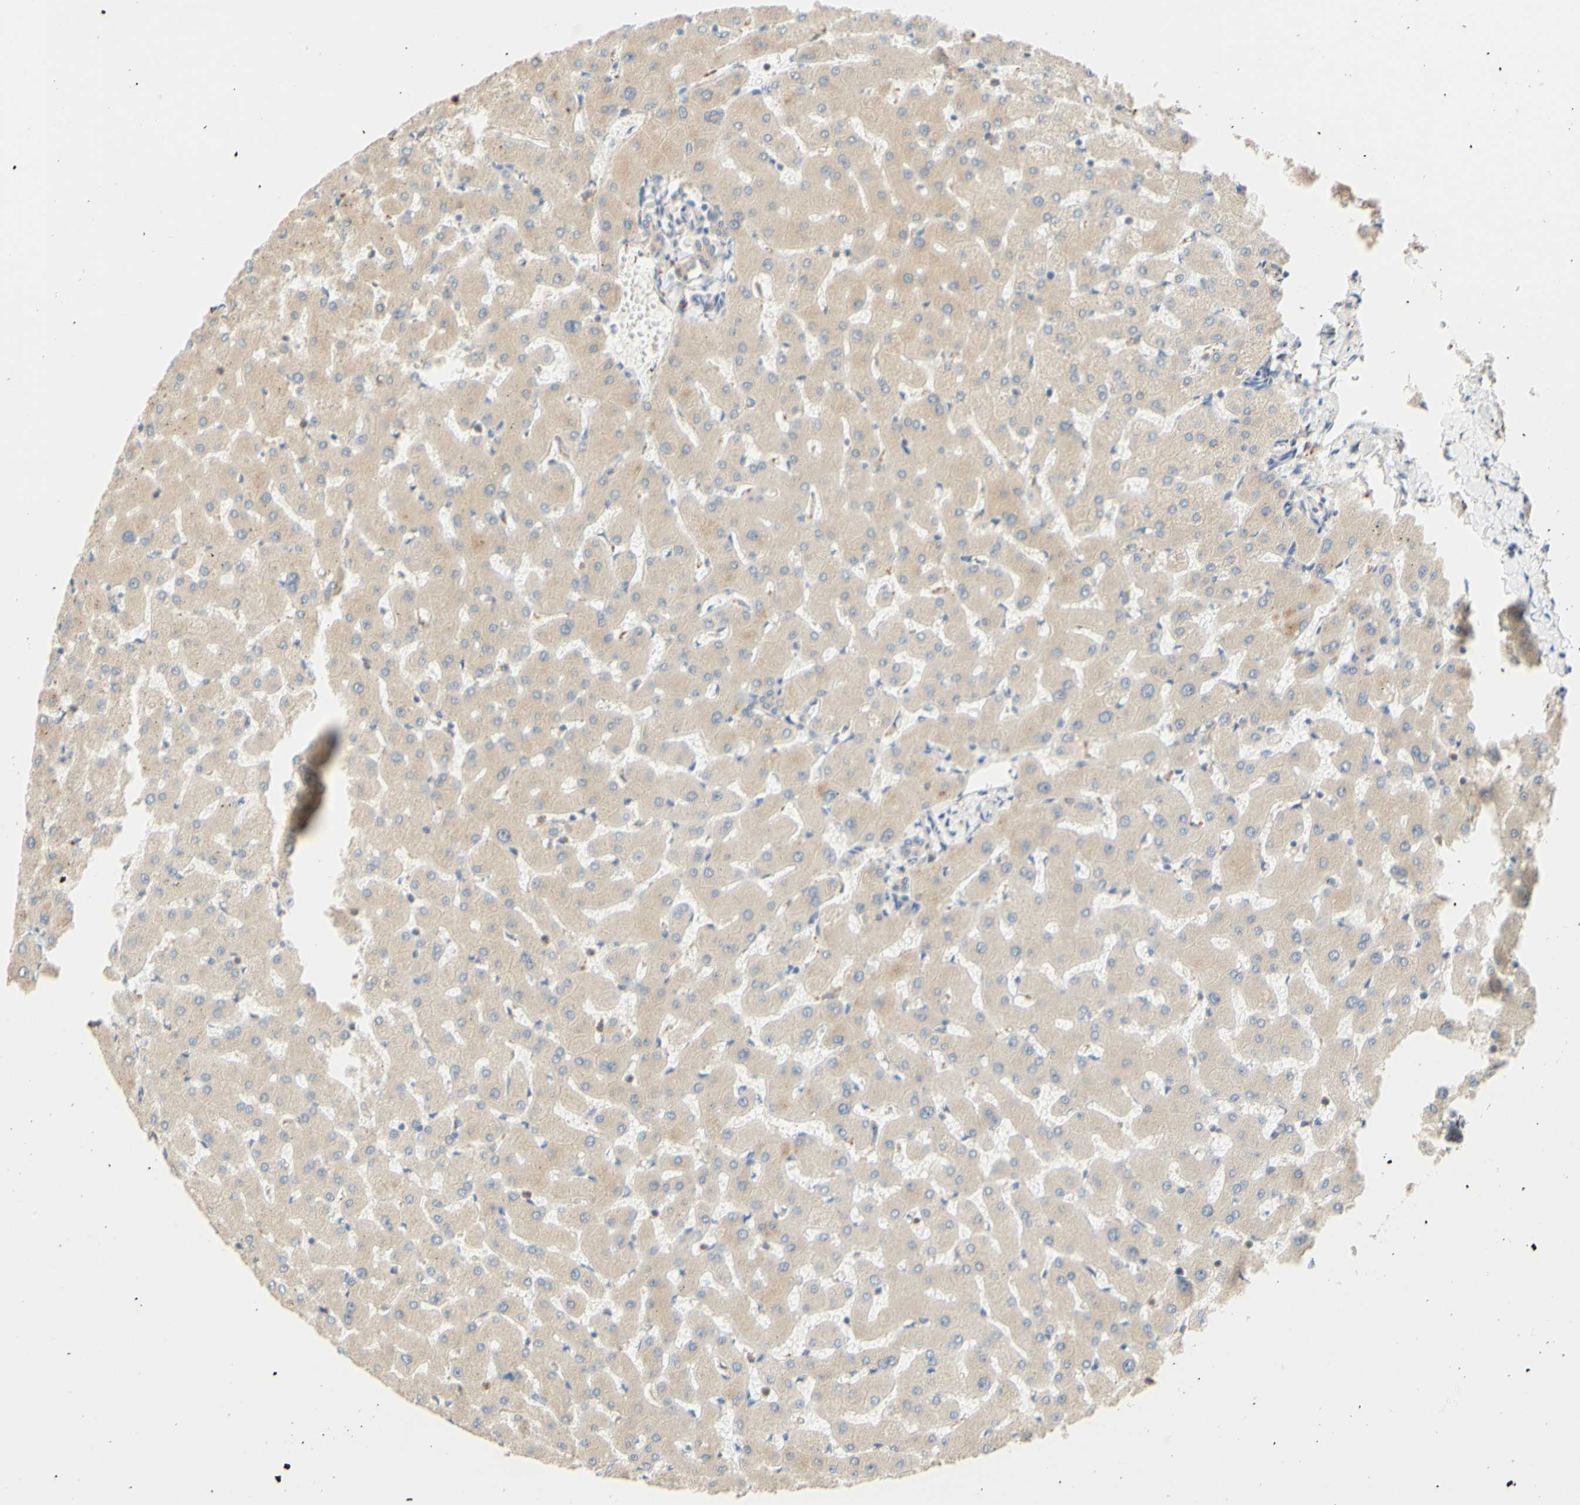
{"staining": {"intensity": "weak", "quantity": ">75%", "location": "cytoplasmic/membranous"}, "tissue": "liver", "cell_type": "Cholangiocytes", "image_type": "normal", "snomed": [{"axis": "morphology", "description": "Normal tissue, NOS"}, {"axis": "topography", "description": "Liver"}], "caption": "Liver stained with DAB IHC shows low levels of weak cytoplasmic/membranous expression in approximately >75% of cholangiocytes.", "gene": "SMIM19", "patient": {"sex": "female", "age": 63}}